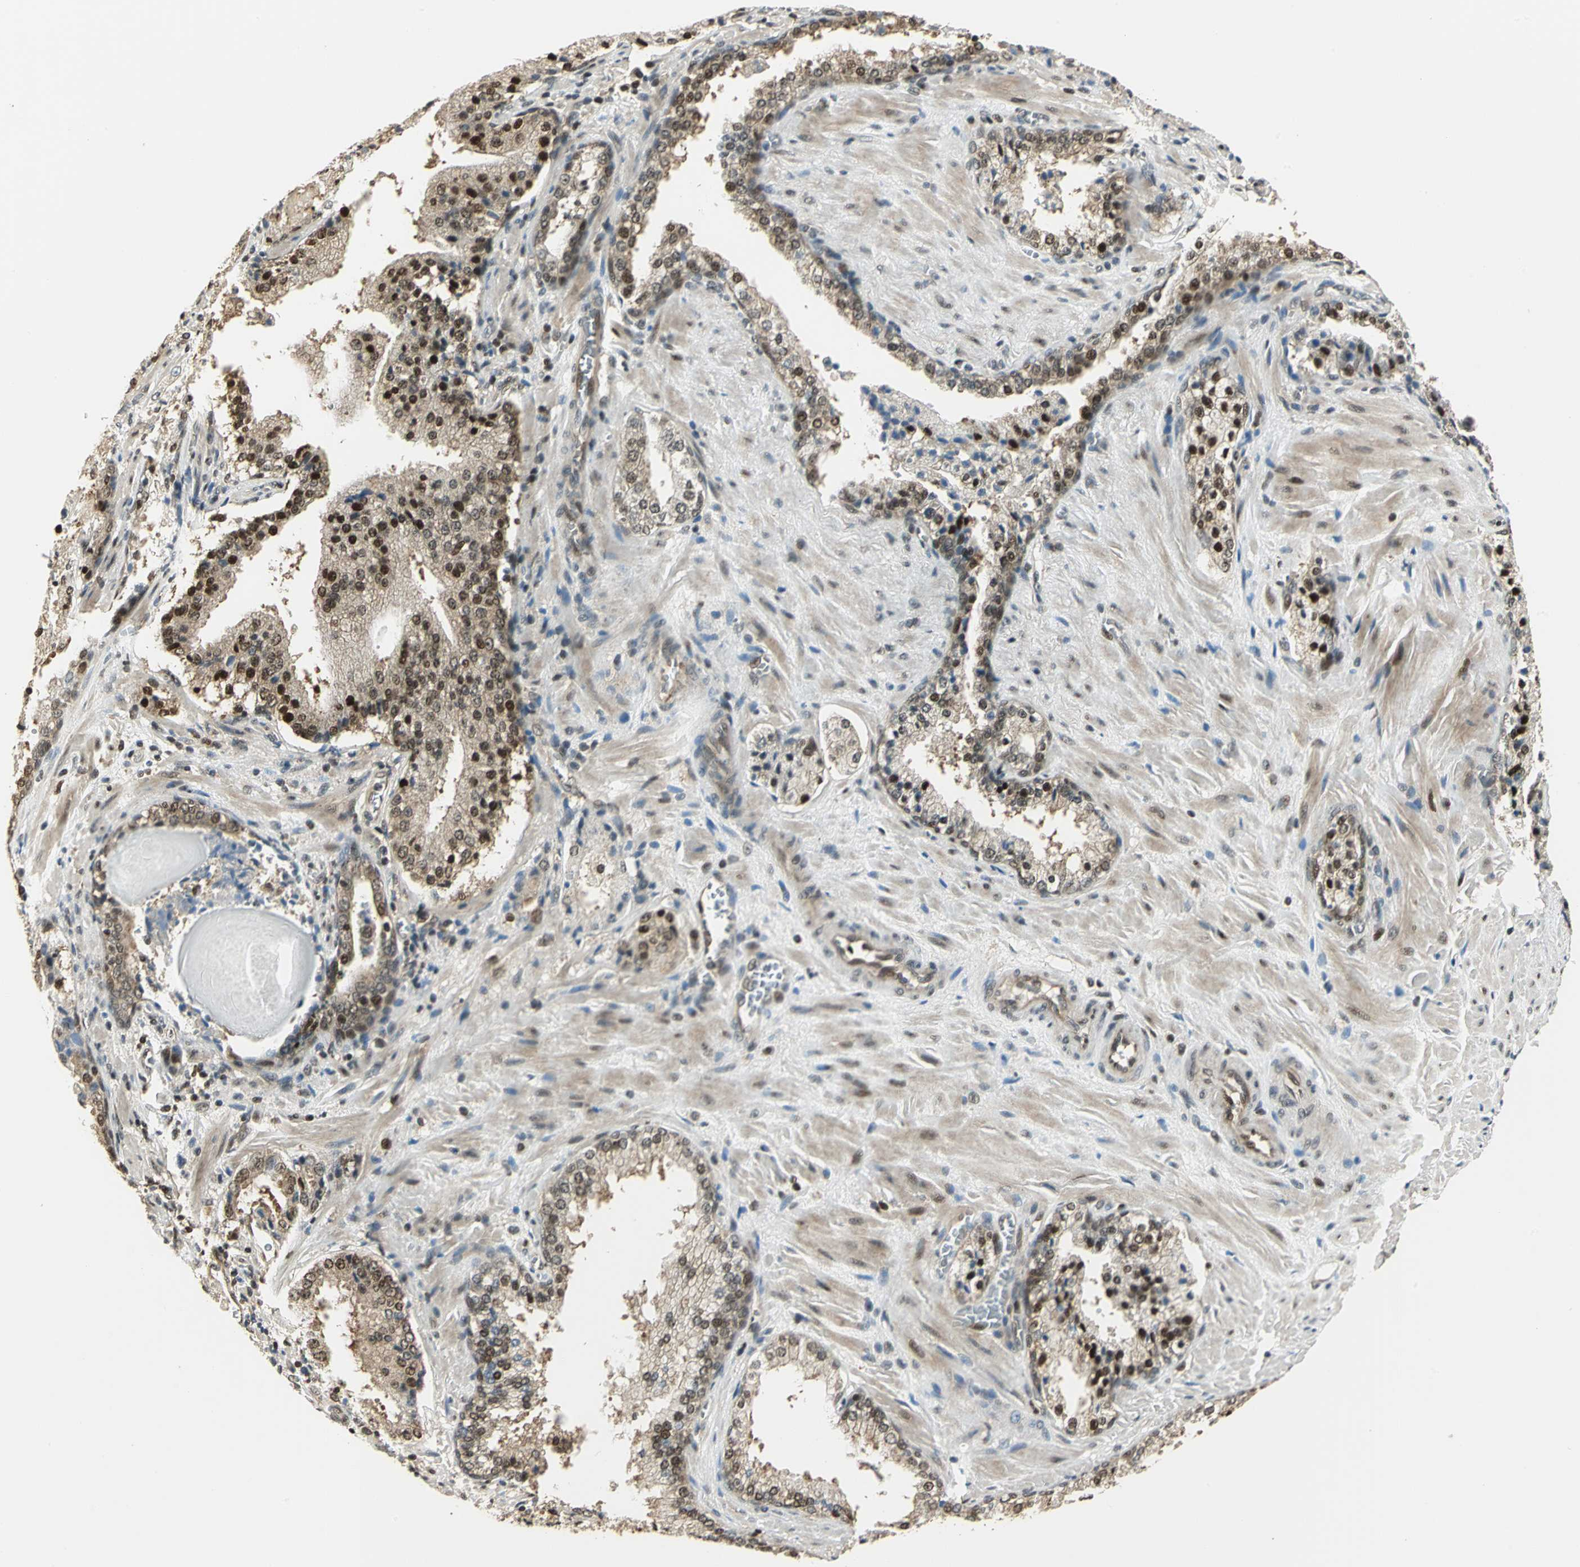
{"staining": {"intensity": "strong", "quantity": ">75%", "location": "cytoplasmic/membranous,nuclear"}, "tissue": "prostate cancer", "cell_type": "Tumor cells", "image_type": "cancer", "snomed": [{"axis": "morphology", "description": "Adenocarcinoma, High grade"}, {"axis": "topography", "description": "Prostate"}], "caption": "Immunohistochemical staining of human prostate cancer (adenocarcinoma (high-grade)) shows strong cytoplasmic/membranous and nuclear protein positivity in about >75% of tumor cells.", "gene": "PSMC3", "patient": {"sex": "male", "age": 58}}